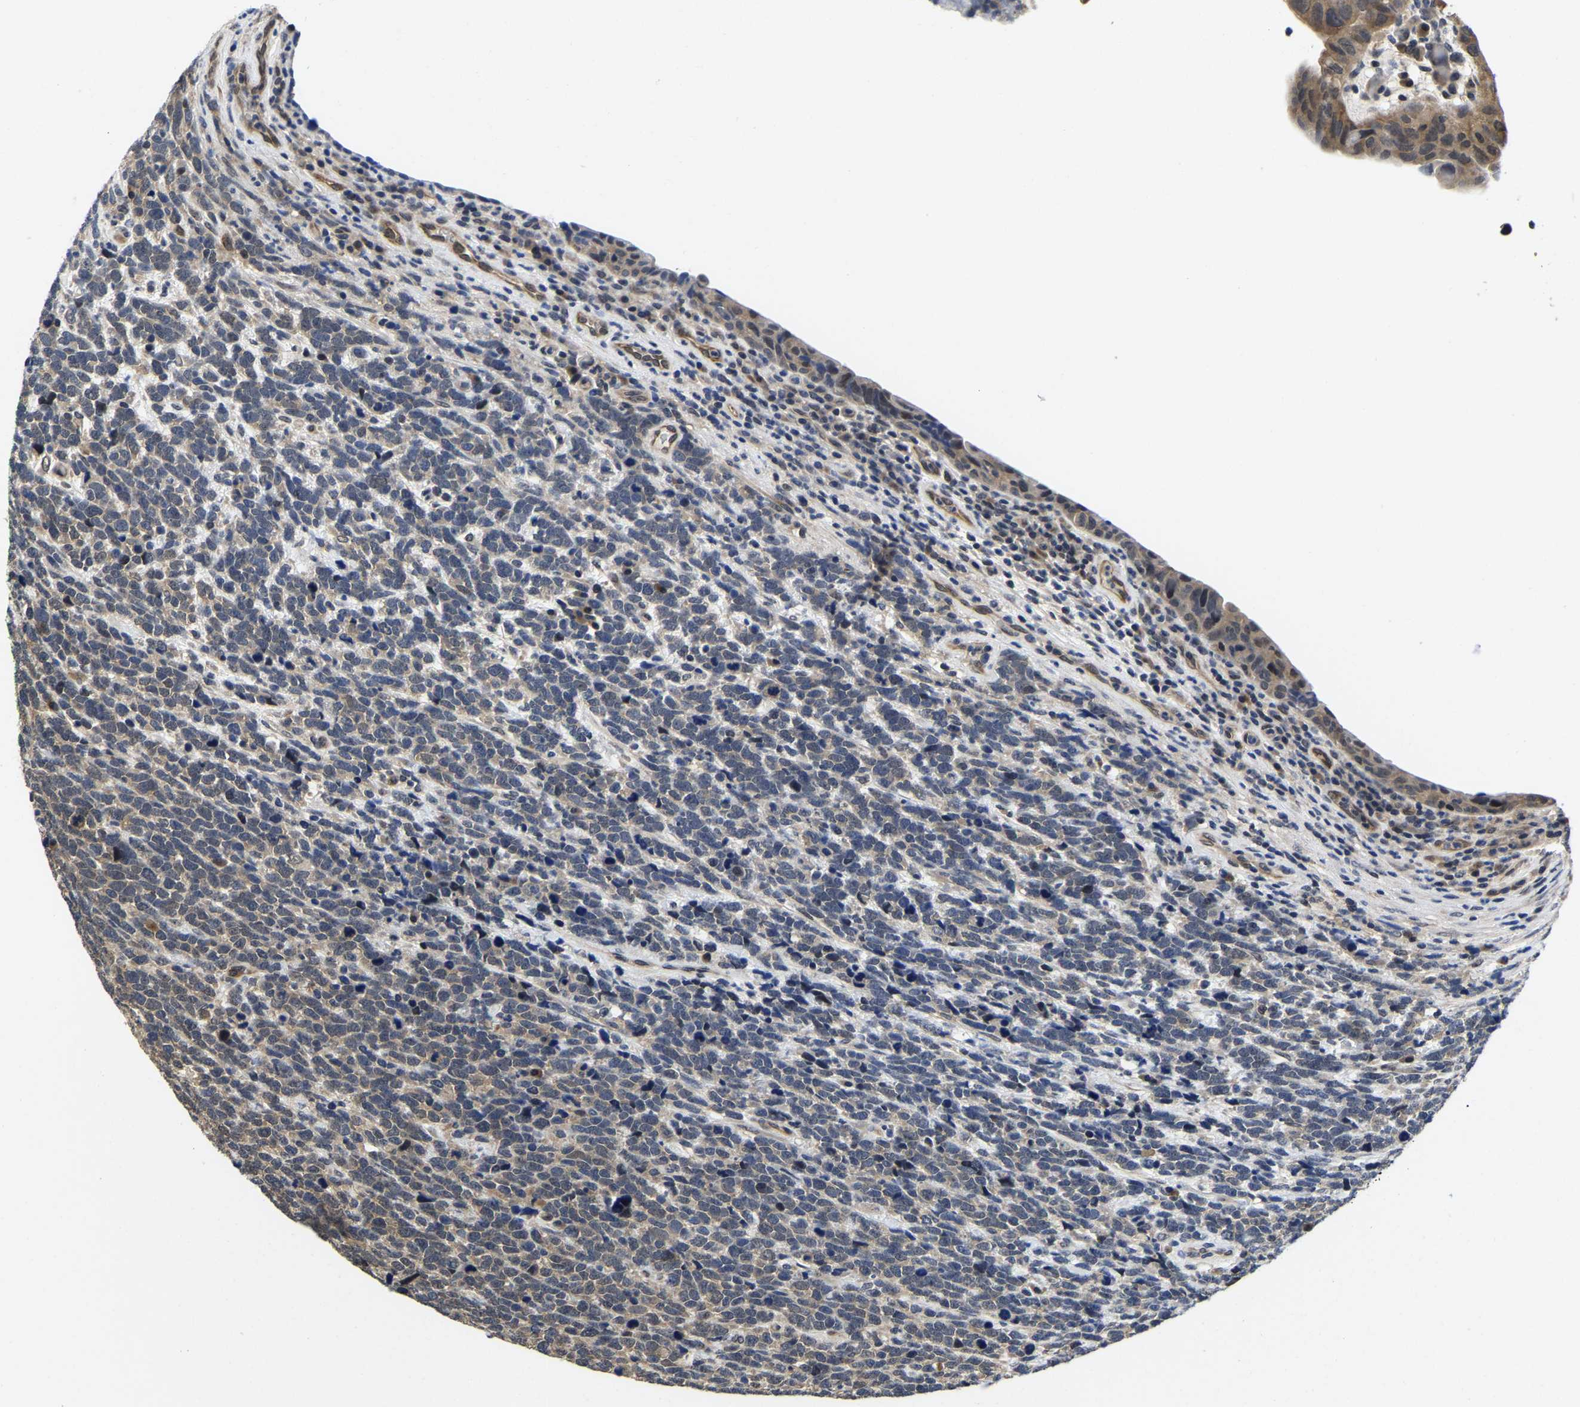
{"staining": {"intensity": "weak", "quantity": "<25%", "location": "cytoplasmic/membranous"}, "tissue": "urothelial cancer", "cell_type": "Tumor cells", "image_type": "cancer", "snomed": [{"axis": "morphology", "description": "Urothelial carcinoma, High grade"}, {"axis": "topography", "description": "Urinary bladder"}], "caption": "An IHC histopathology image of urothelial cancer is shown. There is no staining in tumor cells of urothelial cancer.", "gene": "MCOLN2", "patient": {"sex": "female", "age": 82}}